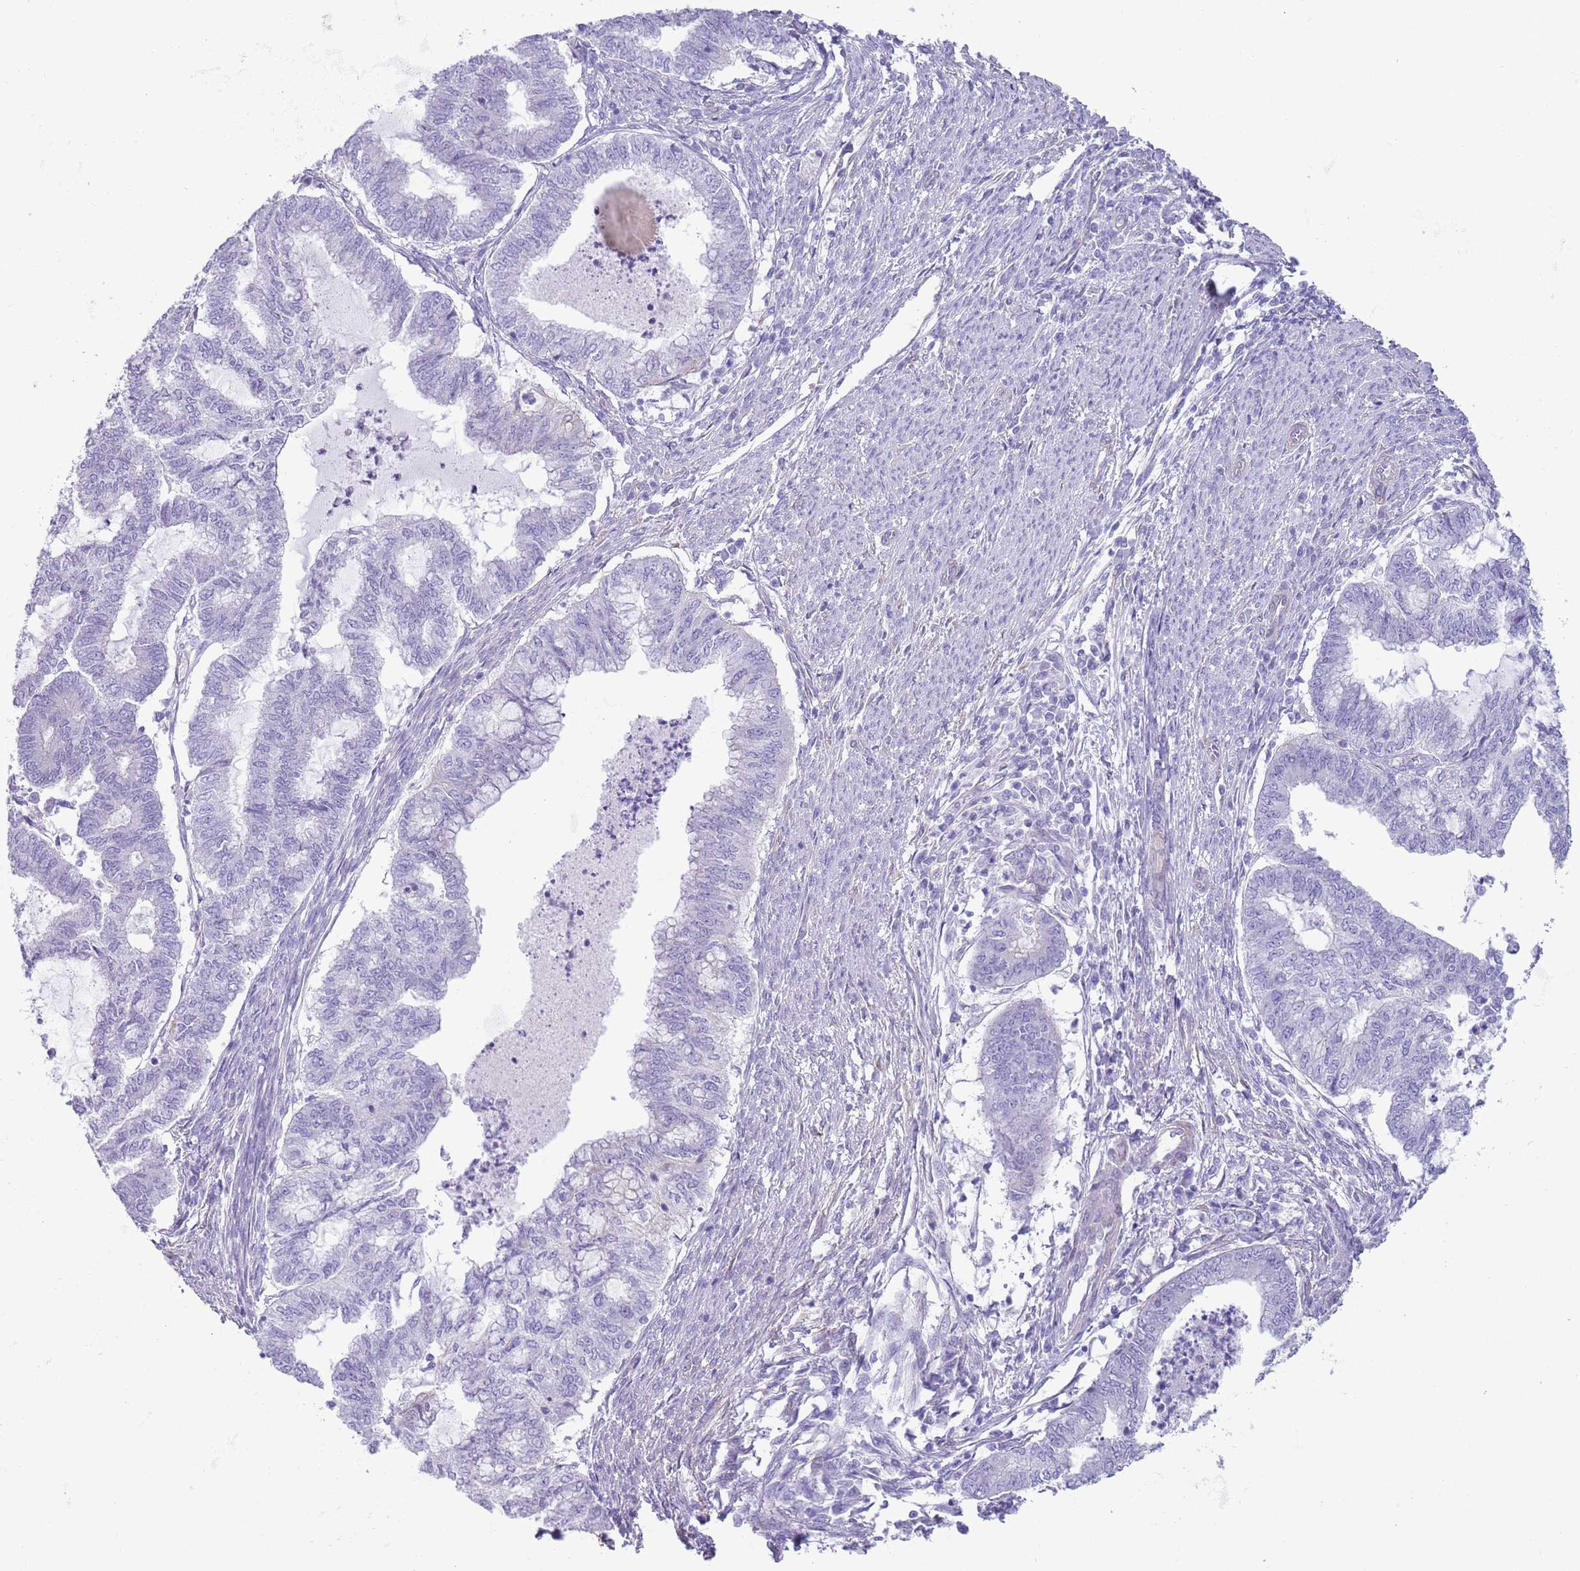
{"staining": {"intensity": "negative", "quantity": "none", "location": "none"}, "tissue": "endometrial cancer", "cell_type": "Tumor cells", "image_type": "cancer", "snomed": [{"axis": "morphology", "description": "Adenocarcinoma, NOS"}, {"axis": "topography", "description": "Endometrium"}], "caption": "Immunohistochemical staining of human endometrial adenocarcinoma displays no significant expression in tumor cells.", "gene": "RBP3", "patient": {"sex": "female", "age": 79}}